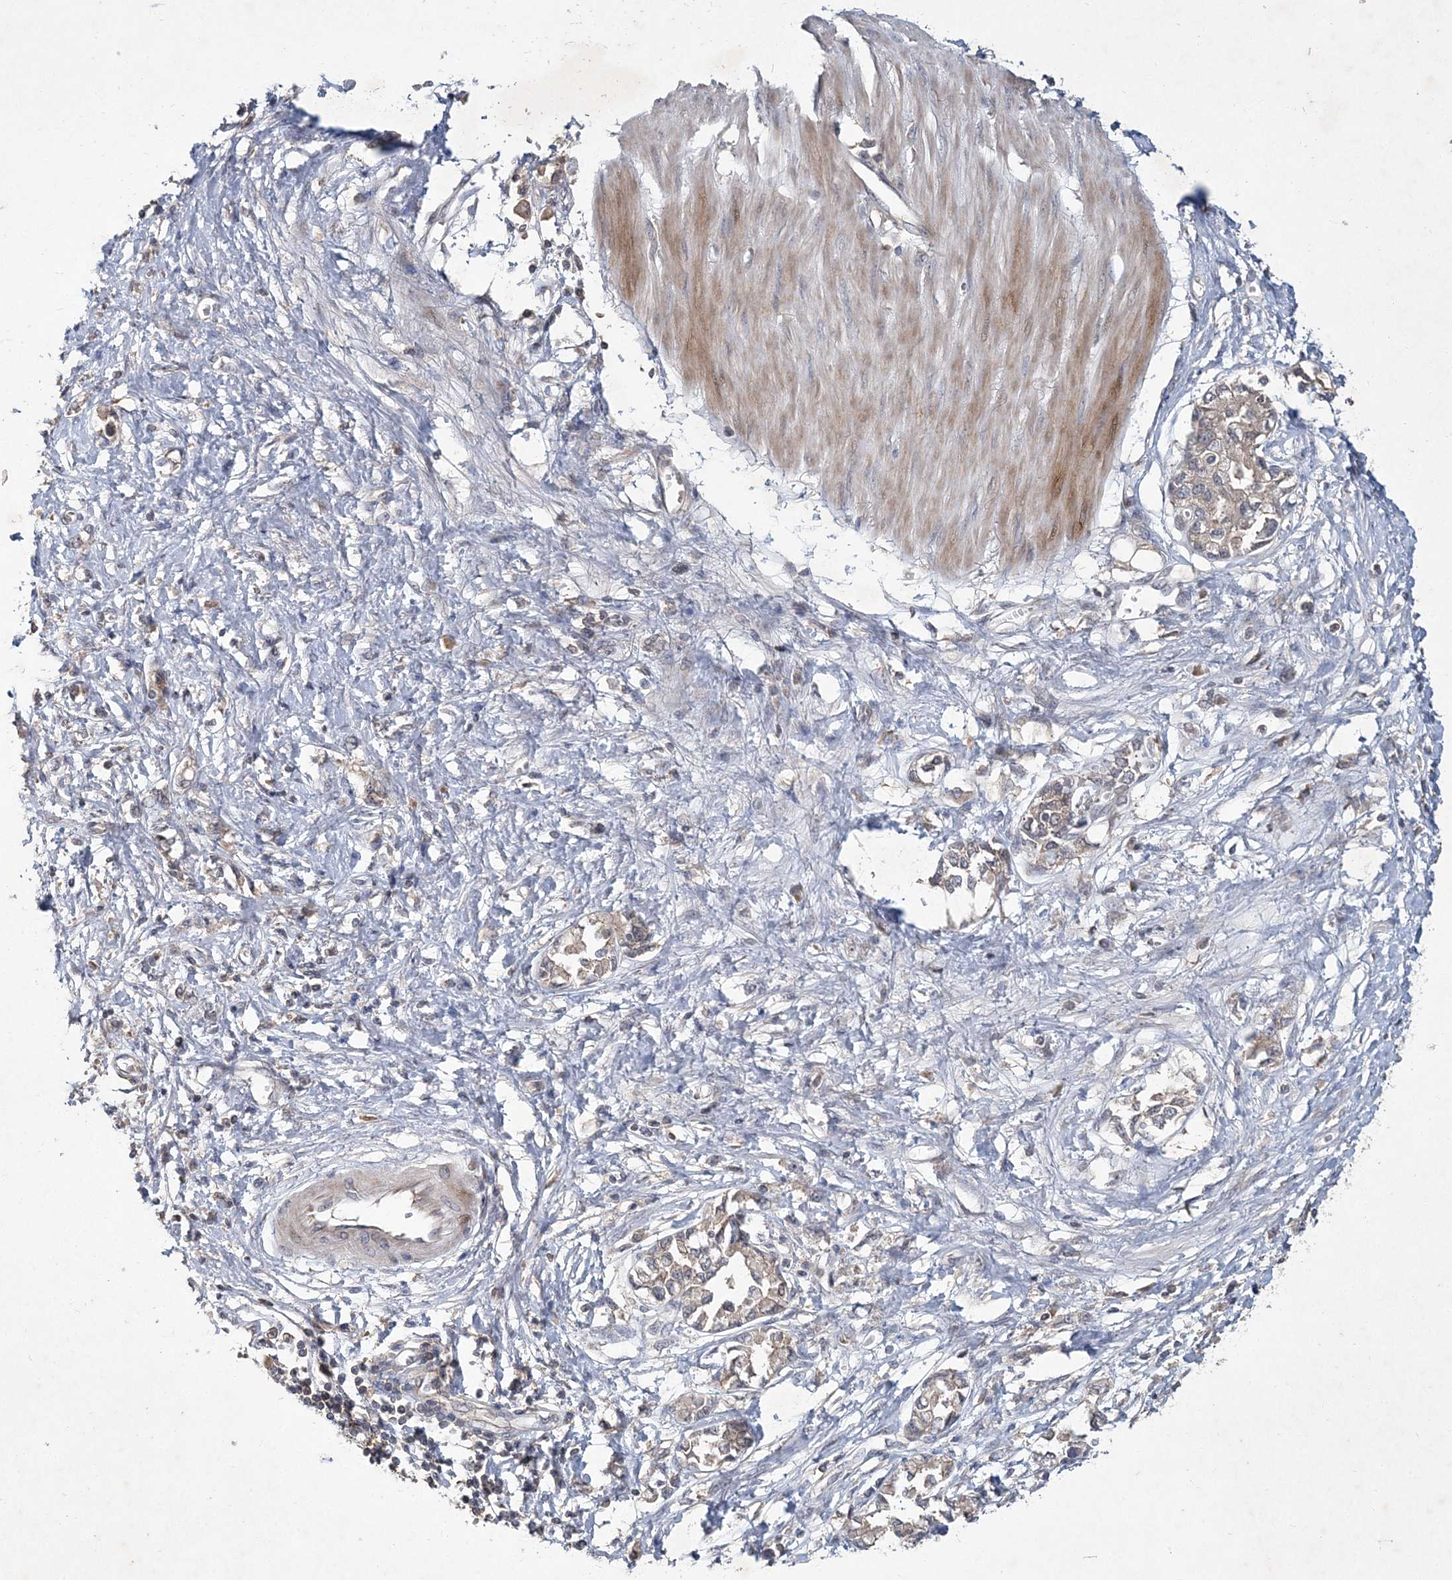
{"staining": {"intensity": "weak", "quantity": "25%-75%", "location": "cytoplasmic/membranous"}, "tissue": "stomach cancer", "cell_type": "Tumor cells", "image_type": "cancer", "snomed": [{"axis": "morphology", "description": "Adenocarcinoma, NOS"}, {"axis": "topography", "description": "Stomach"}], "caption": "Protein expression analysis of stomach adenocarcinoma demonstrates weak cytoplasmic/membranous staining in approximately 25%-75% of tumor cells.", "gene": "RNF25", "patient": {"sex": "female", "age": 76}}